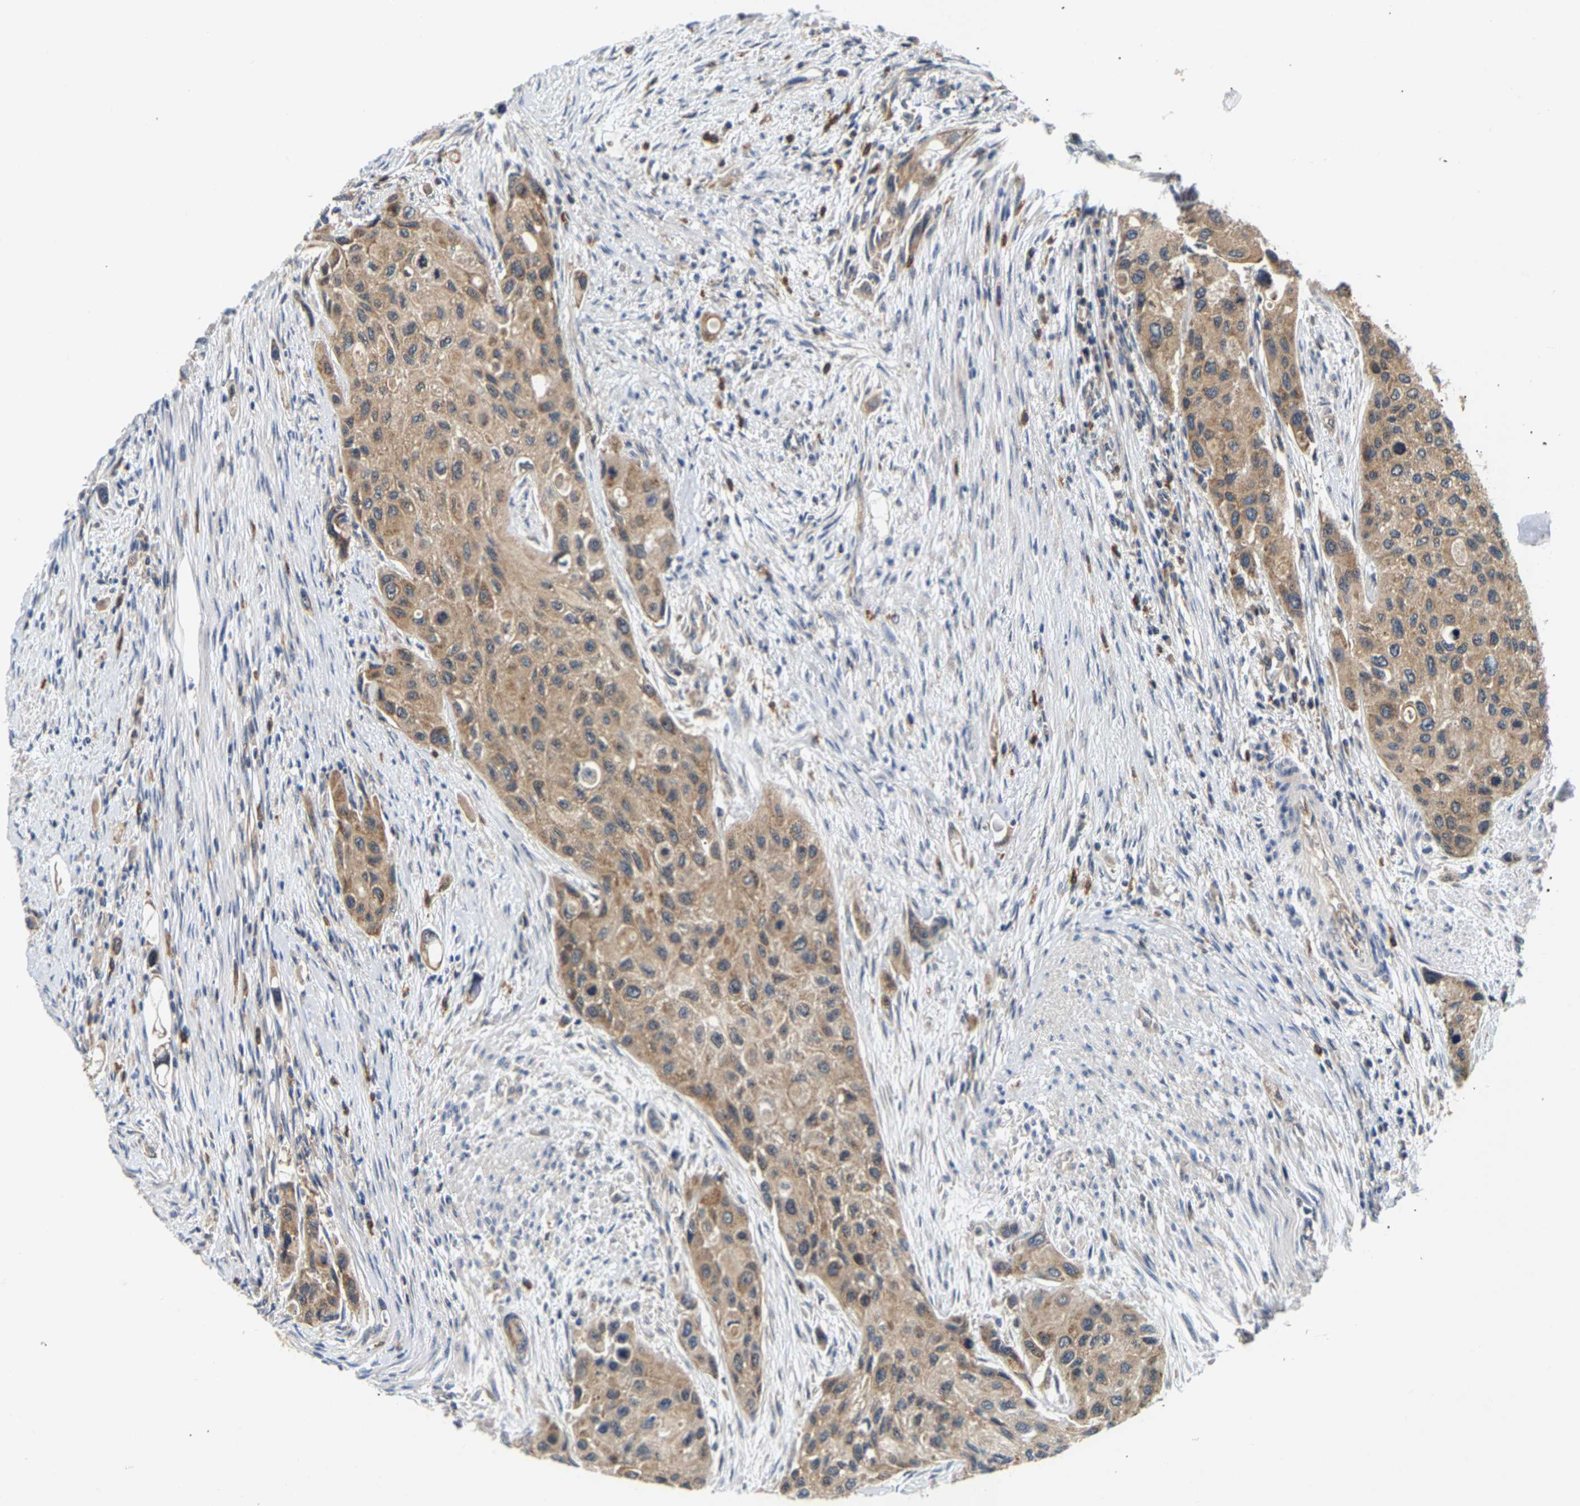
{"staining": {"intensity": "moderate", "quantity": ">75%", "location": "cytoplasmic/membranous"}, "tissue": "urothelial cancer", "cell_type": "Tumor cells", "image_type": "cancer", "snomed": [{"axis": "morphology", "description": "Urothelial carcinoma, High grade"}, {"axis": "topography", "description": "Urinary bladder"}], "caption": "DAB immunohistochemical staining of human urothelial cancer displays moderate cytoplasmic/membranous protein positivity in about >75% of tumor cells. Ihc stains the protein in brown and the nuclei are stained blue.", "gene": "PPID", "patient": {"sex": "female", "age": 56}}